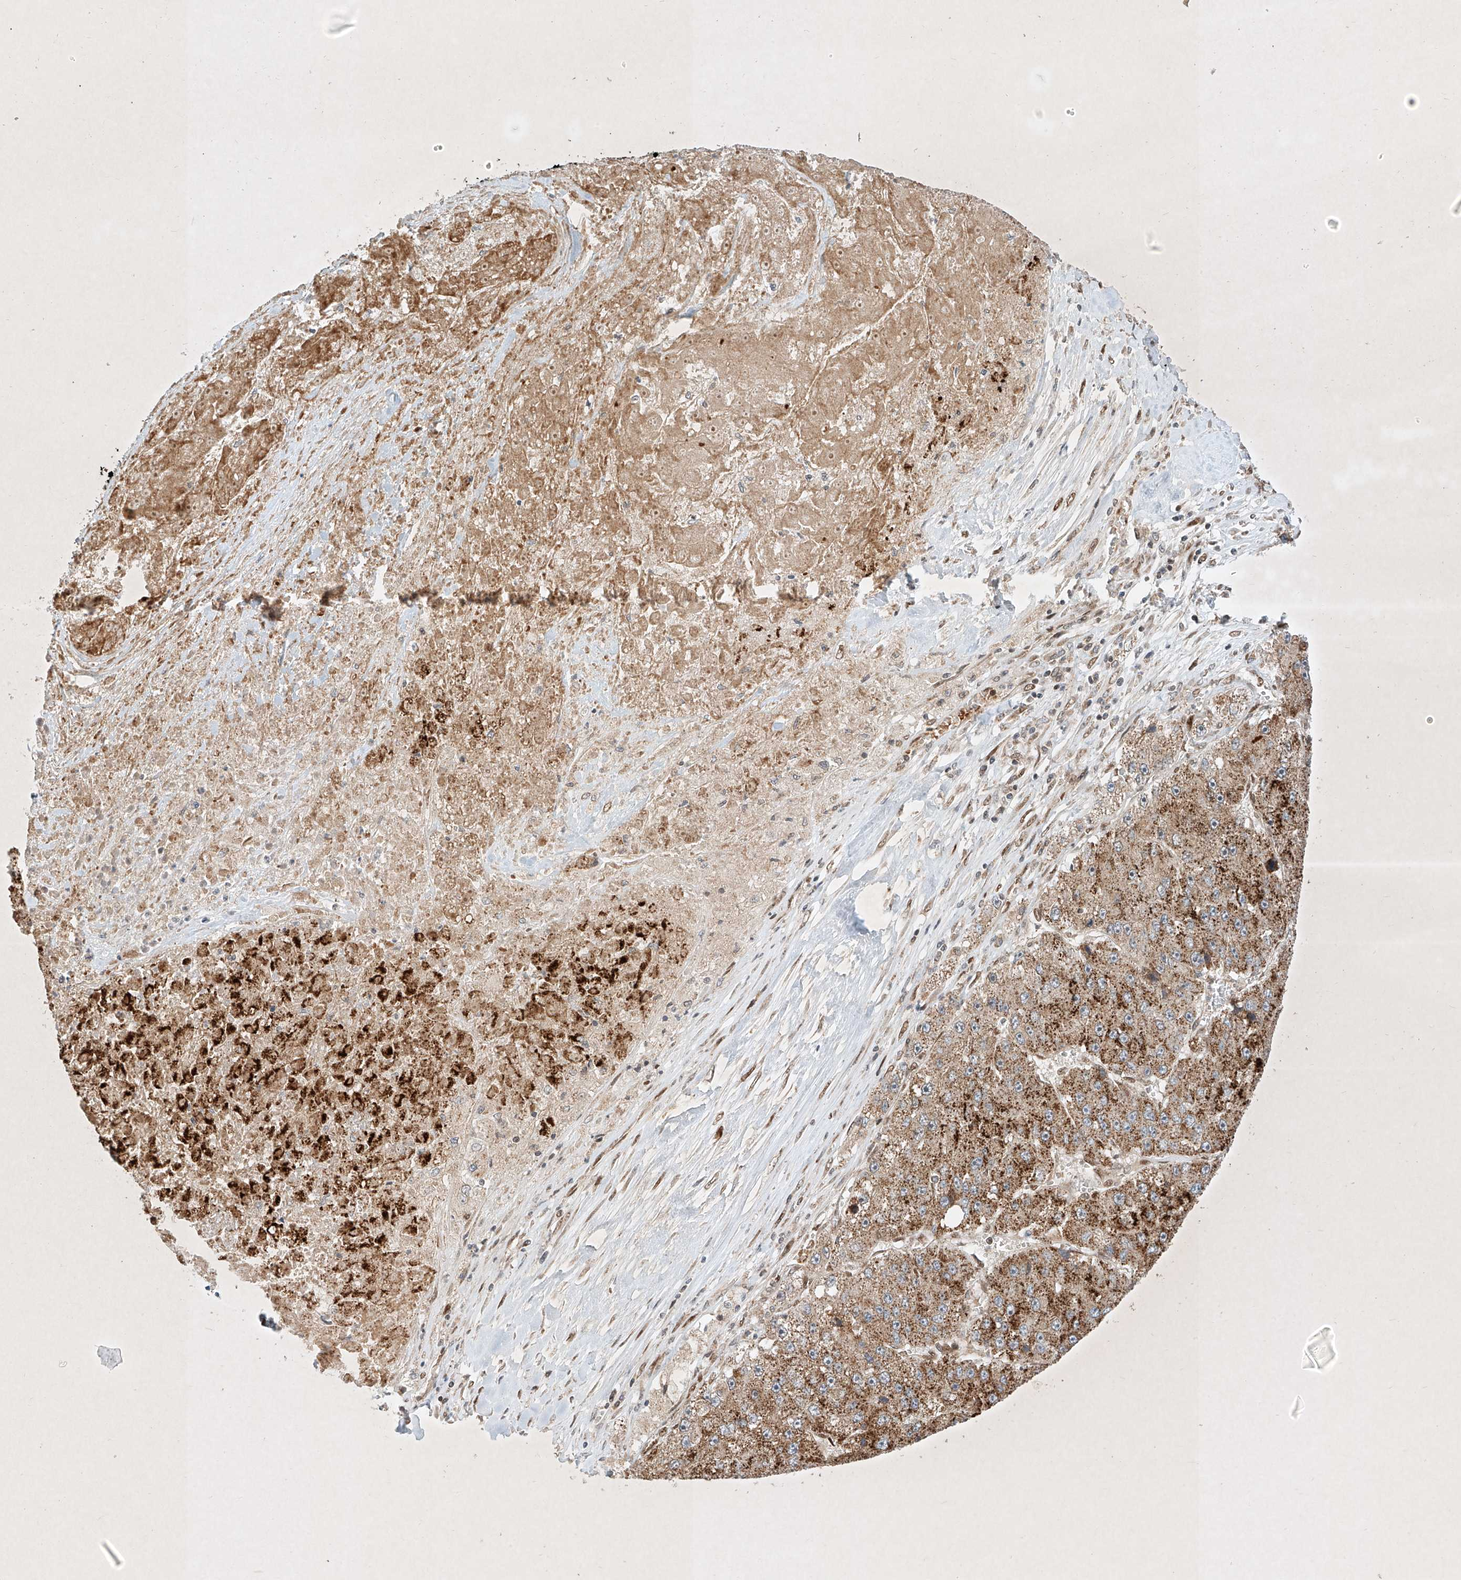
{"staining": {"intensity": "moderate", "quantity": ">75%", "location": "cytoplasmic/membranous"}, "tissue": "liver cancer", "cell_type": "Tumor cells", "image_type": "cancer", "snomed": [{"axis": "morphology", "description": "Carcinoma, Hepatocellular, NOS"}, {"axis": "topography", "description": "Liver"}], "caption": "High-magnification brightfield microscopy of hepatocellular carcinoma (liver) stained with DAB (3,3'-diaminobenzidine) (brown) and counterstained with hematoxylin (blue). tumor cells exhibit moderate cytoplasmic/membranous staining is present in approximately>75% of cells. (Stains: DAB (3,3'-diaminobenzidine) in brown, nuclei in blue, Microscopy: brightfield microscopy at high magnification).", "gene": "EPG5", "patient": {"sex": "female", "age": 73}}